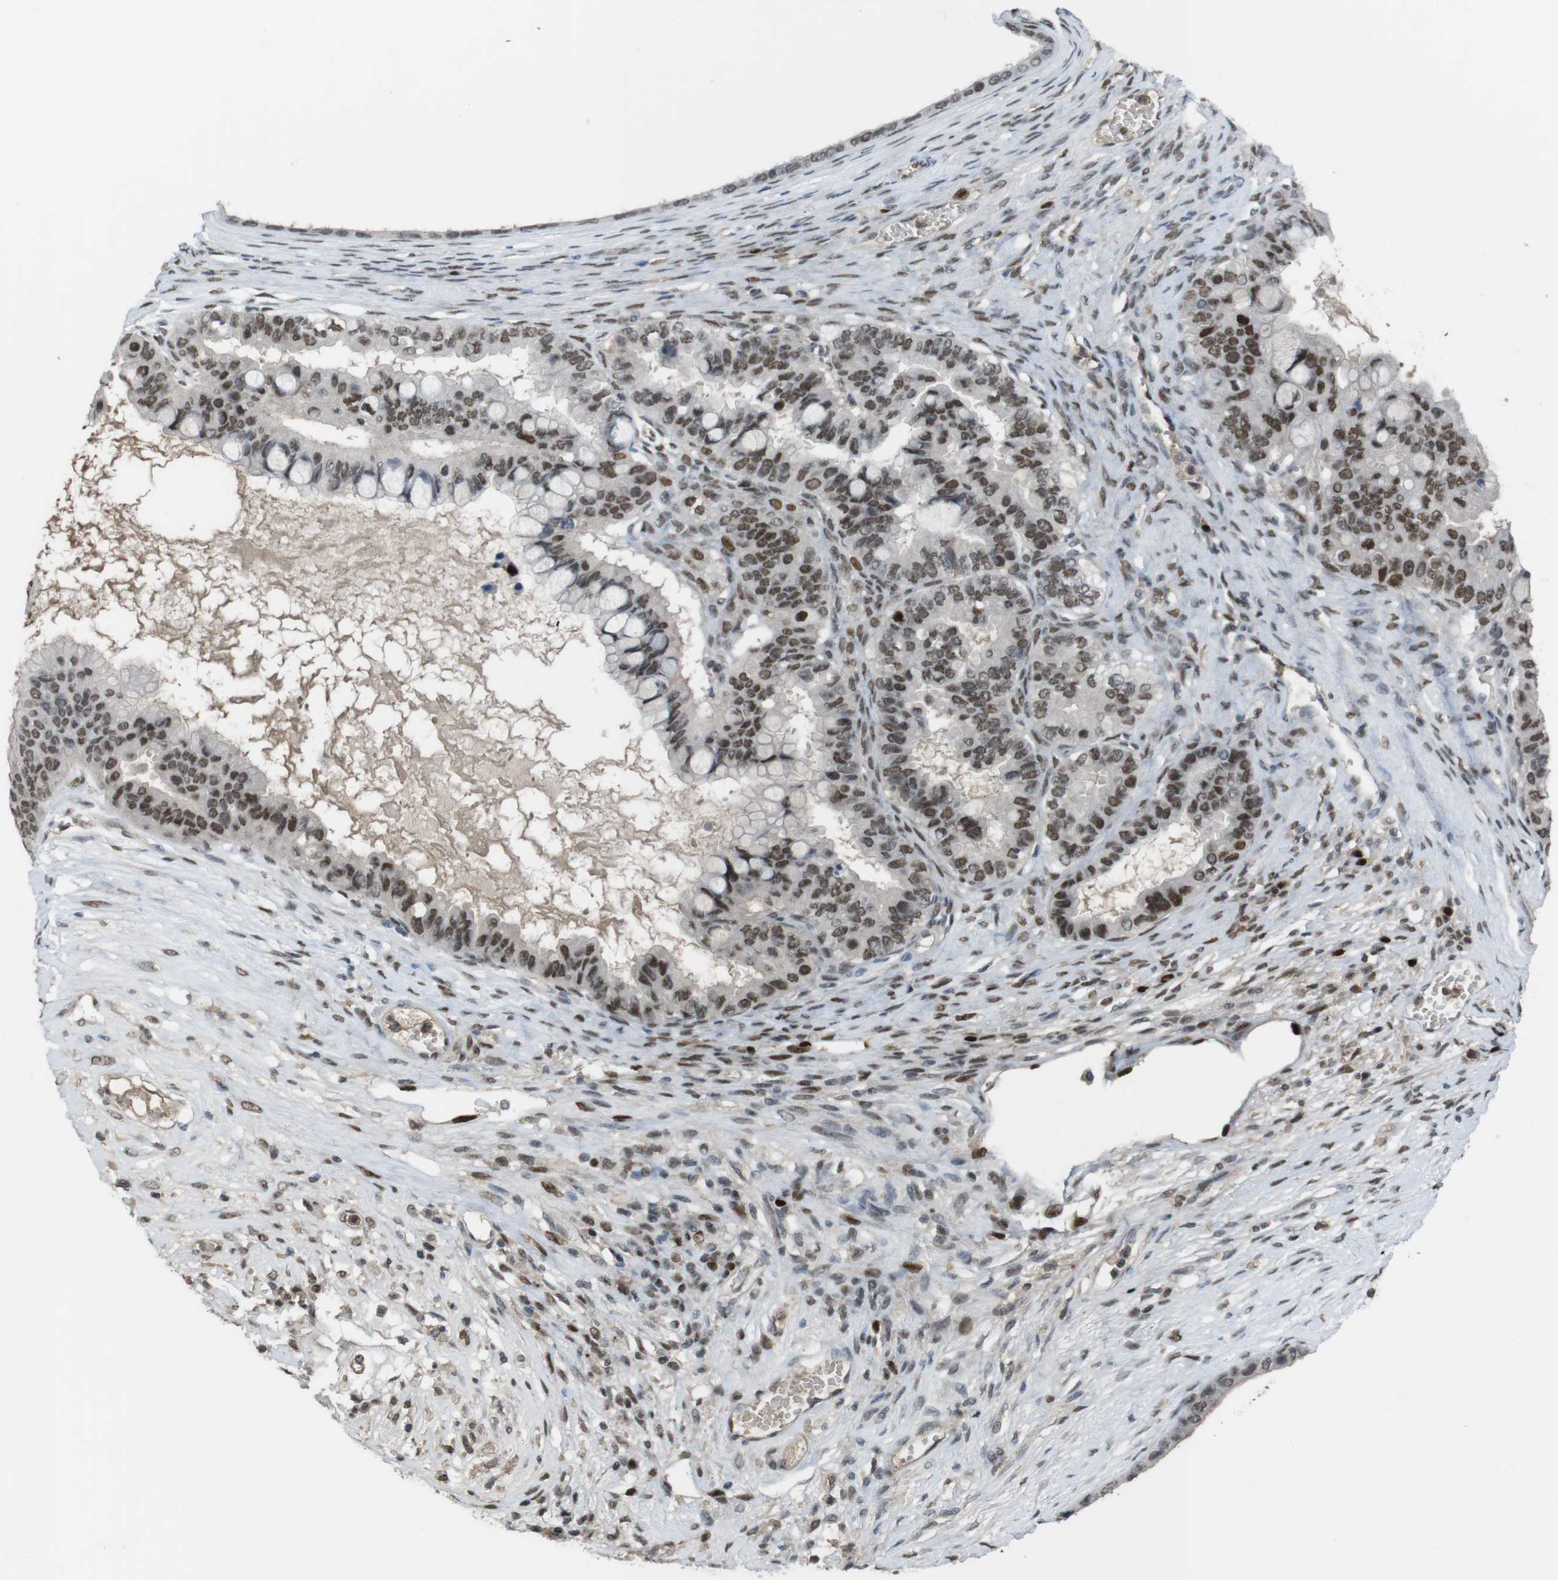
{"staining": {"intensity": "strong", "quantity": ">75%", "location": "nuclear"}, "tissue": "ovarian cancer", "cell_type": "Tumor cells", "image_type": "cancer", "snomed": [{"axis": "morphology", "description": "Cystadenocarcinoma, mucinous, NOS"}, {"axis": "topography", "description": "Ovary"}], "caption": "A histopathology image of human ovarian mucinous cystadenocarcinoma stained for a protein shows strong nuclear brown staining in tumor cells.", "gene": "SUB1", "patient": {"sex": "female", "age": 80}}